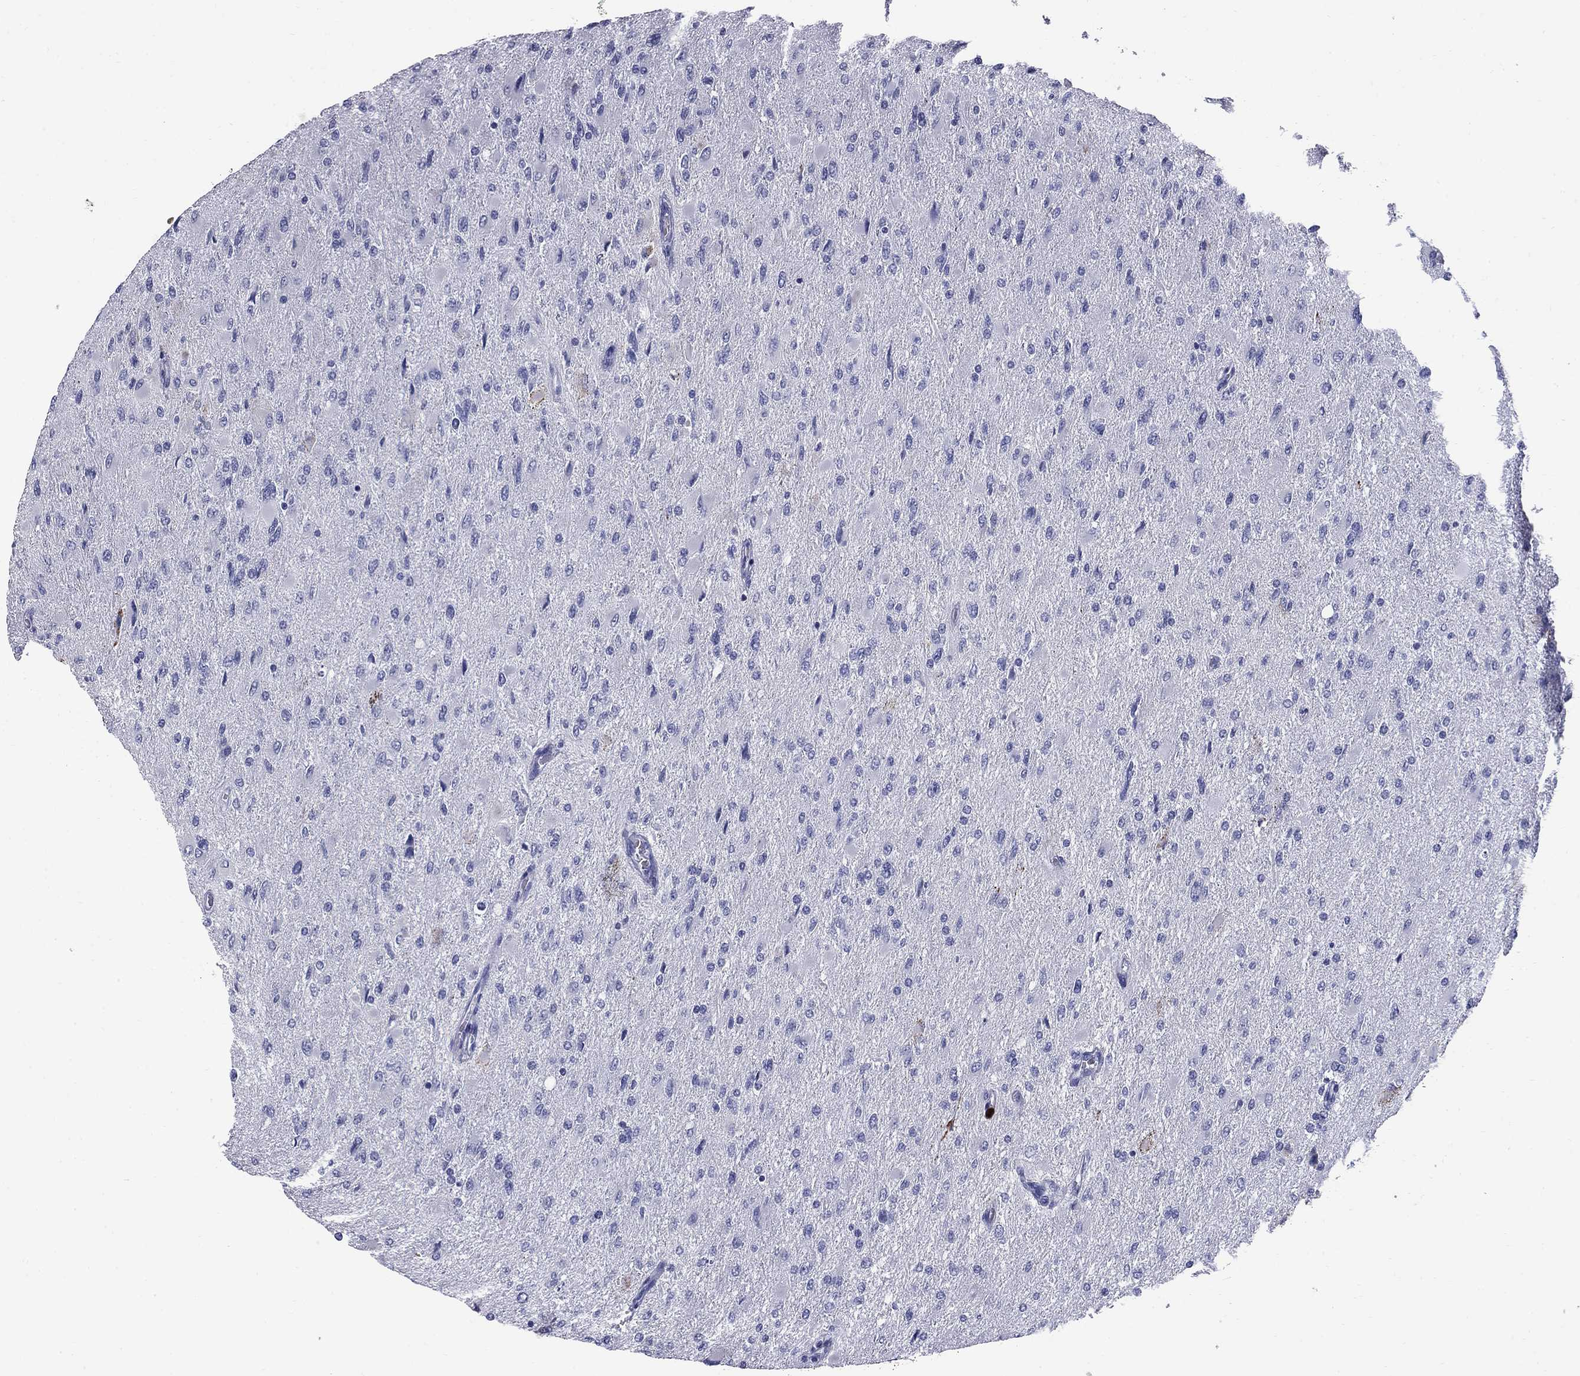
{"staining": {"intensity": "negative", "quantity": "none", "location": "none"}, "tissue": "glioma", "cell_type": "Tumor cells", "image_type": "cancer", "snomed": [{"axis": "morphology", "description": "Glioma, malignant, High grade"}, {"axis": "topography", "description": "Cerebral cortex"}], "caption": "The histopathology image reveals no staining of tumor cells in glioma. Nuclei are stained in blue.", "gene": "TRIM29", "patient": {"sex": "female", "age": 36}}